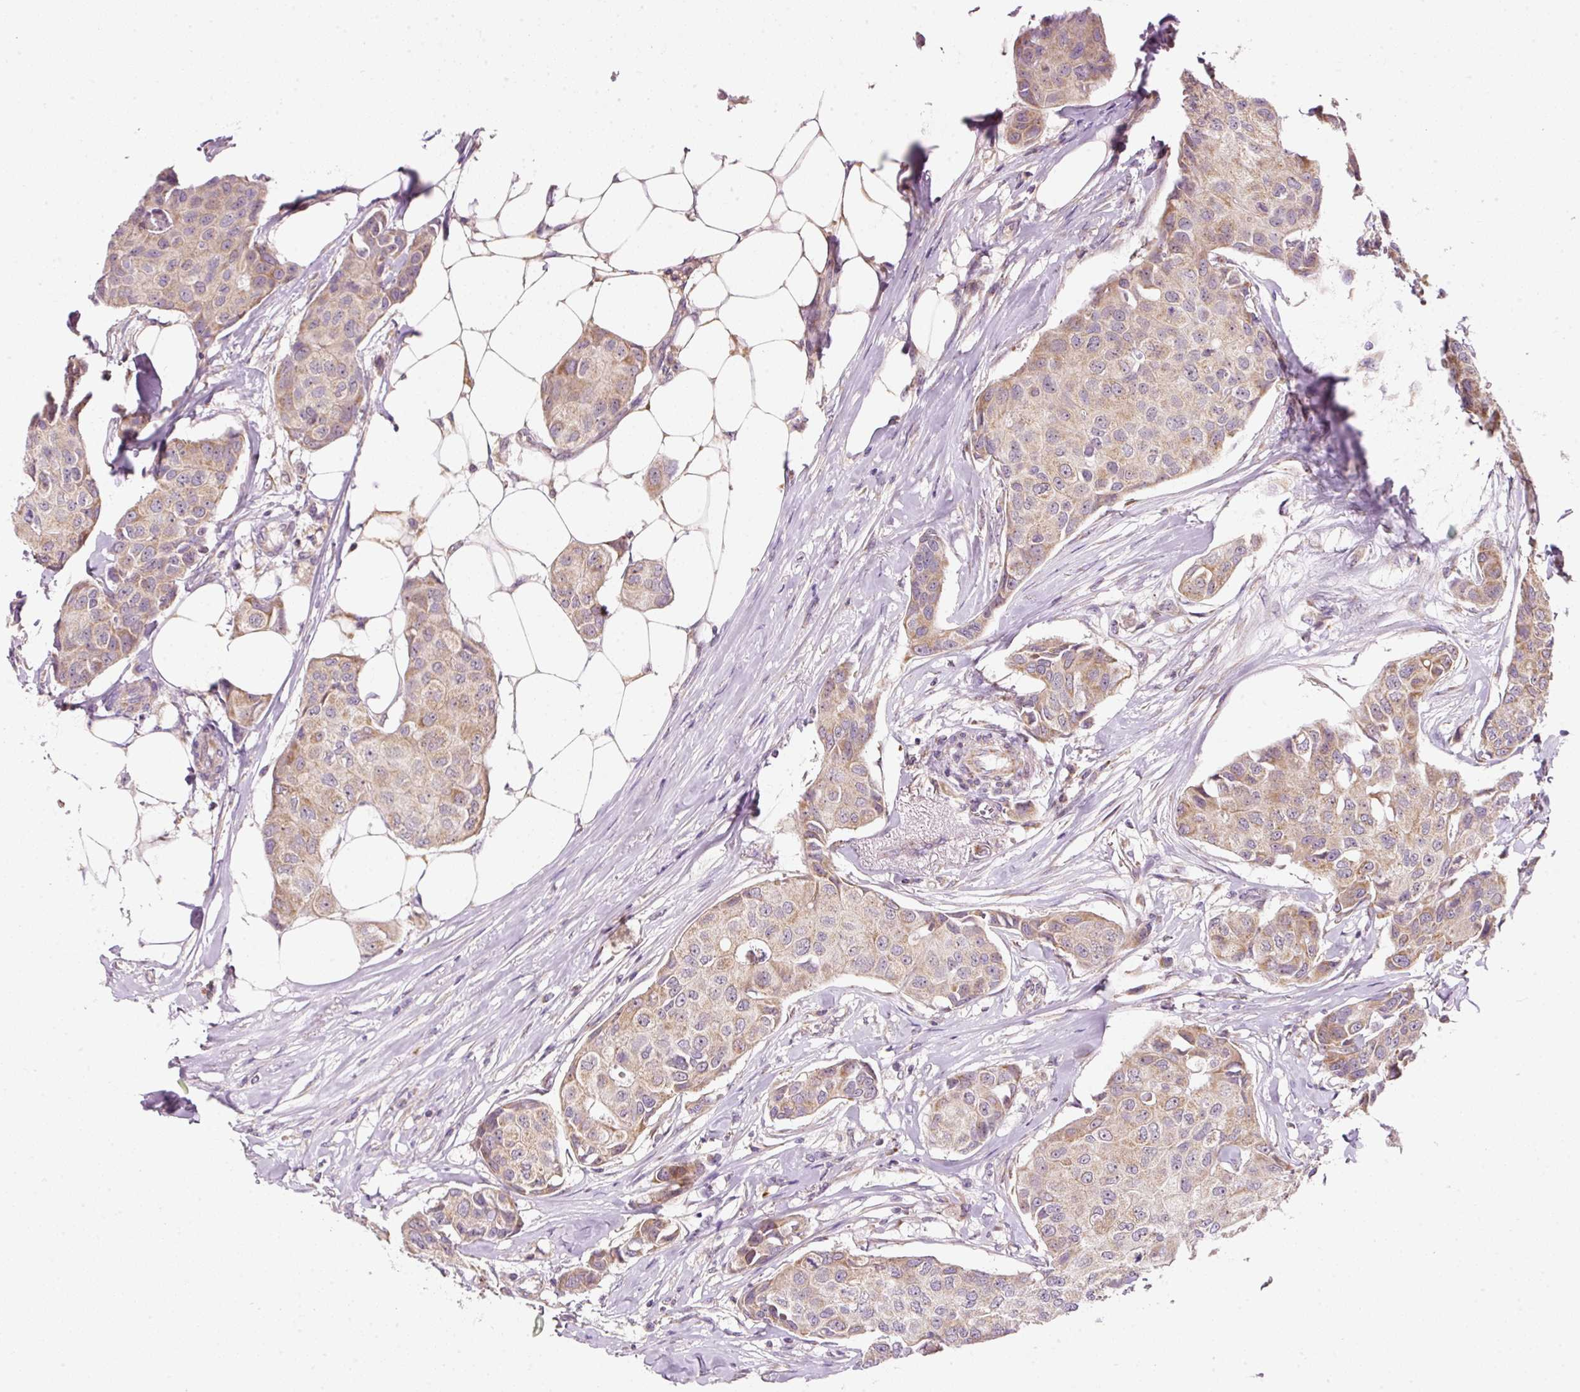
{"staining": {"intensity": "weak", "quantity": ">75%", "location": "cytoplasmic/membranous"}, "tissue": "breast cancer", "cell_type": "Tumor cells", "image_type": "cancer", "snomed": [{"axis": "morphology", "description": "Duct carcinoma"}, {"axis": "topography", "description": "Breast"}], "caption": "Breast intraductal carcinoma tissue shows weak cytoplasmic/membranous positivity in about >75% of tumor cells, visualized by immunohistochemistry.", "gene": "FAM78B", "patient": {"sex": "female", "age": 80}}